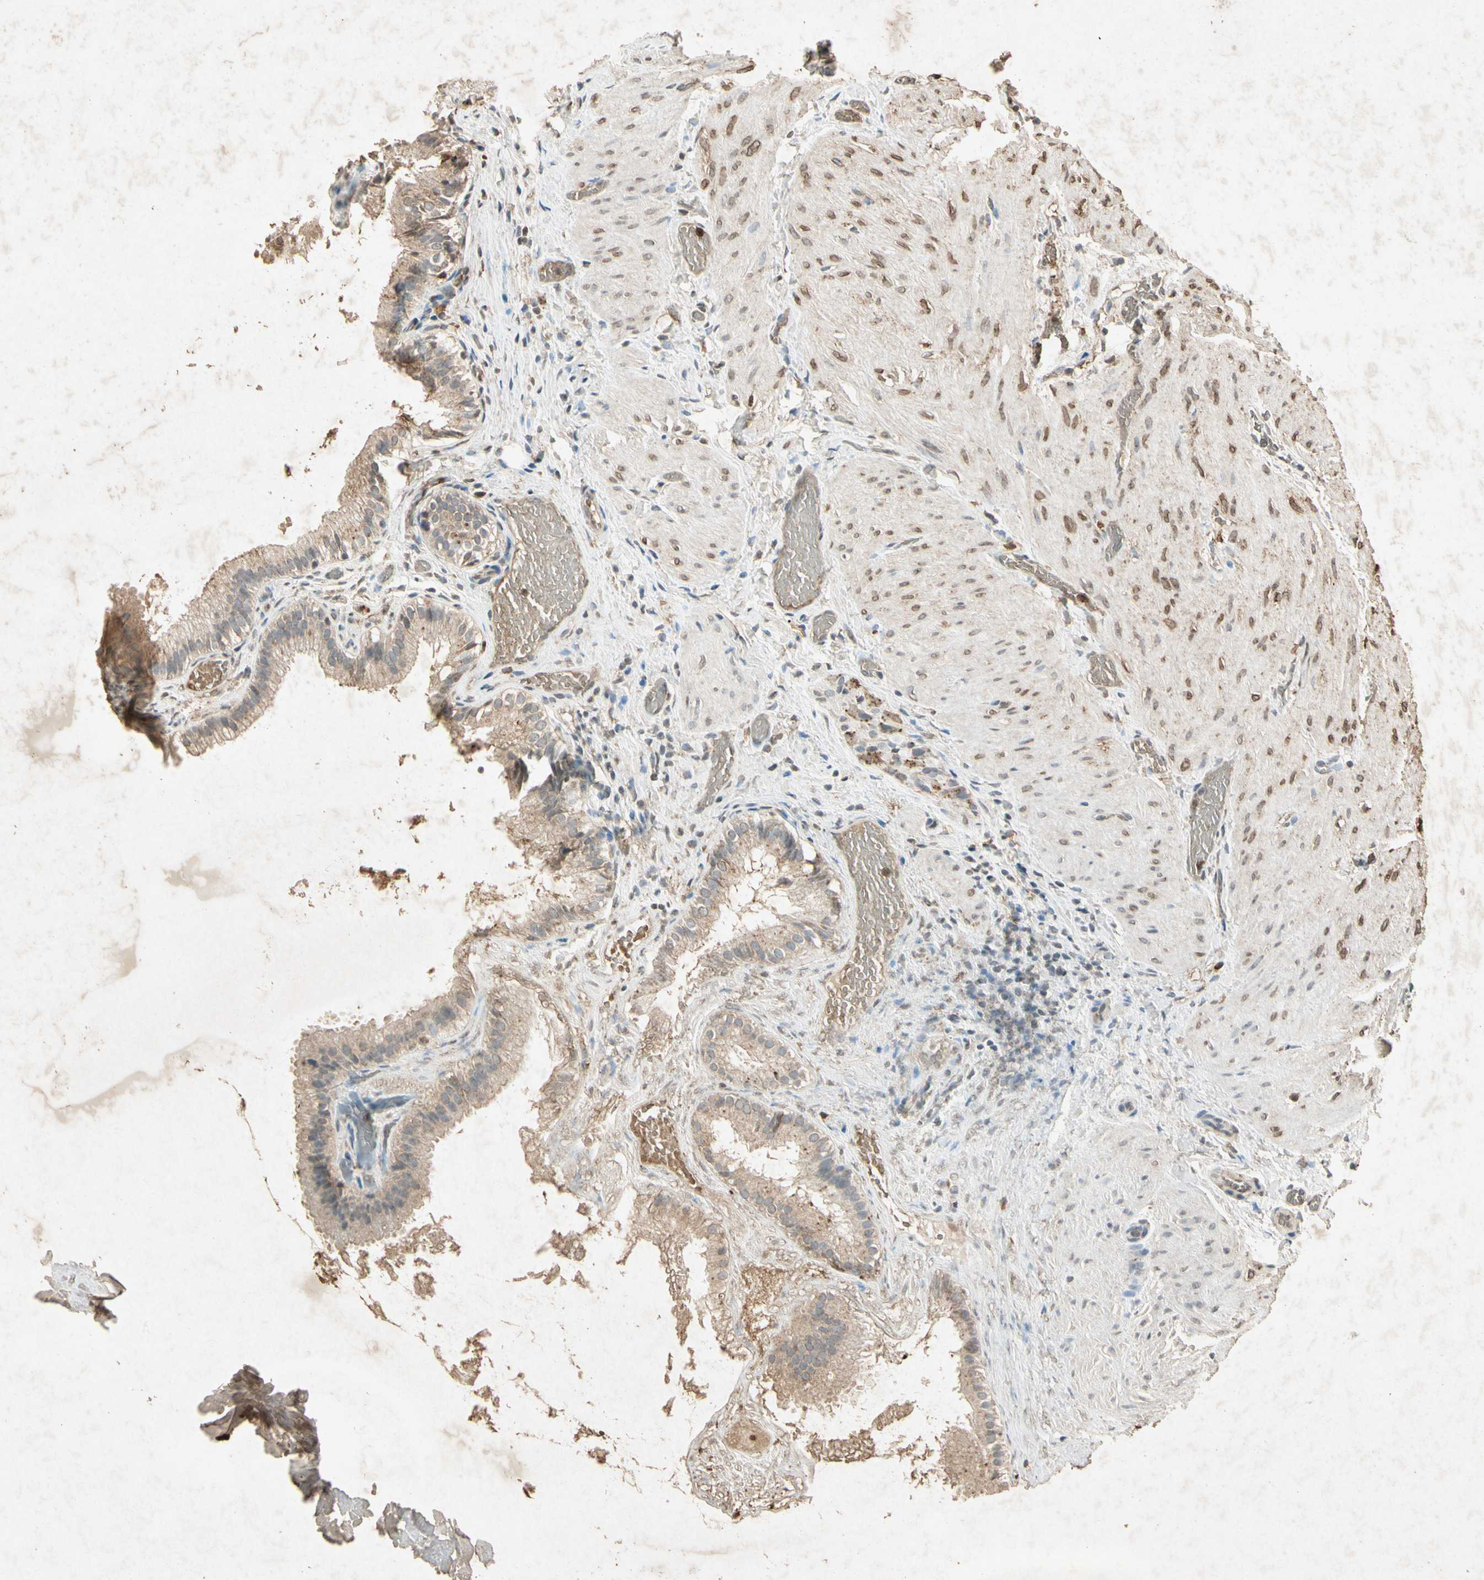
{"staining": {"intensity": "moderate", "quantity": ">75%", "location": "cytoplasmic/membranous"}, "tissue": "gallbladder", "cell_type": "Glandular cells", "image_type": "normal", "snomed": [{"axis": "morphology", "description": "Normal tissue, NOS"}, {"axis": "topography", "description": "Gallbladder"}], "caption": "Immunohistochemical staining of benign gallbladder exhibits medium levels of moderate cytoplasmic/membranous staining in approximately >75% of glandular cells.", "gene": "MSRB1", "patient": {"sex": "female", "age": 26}}